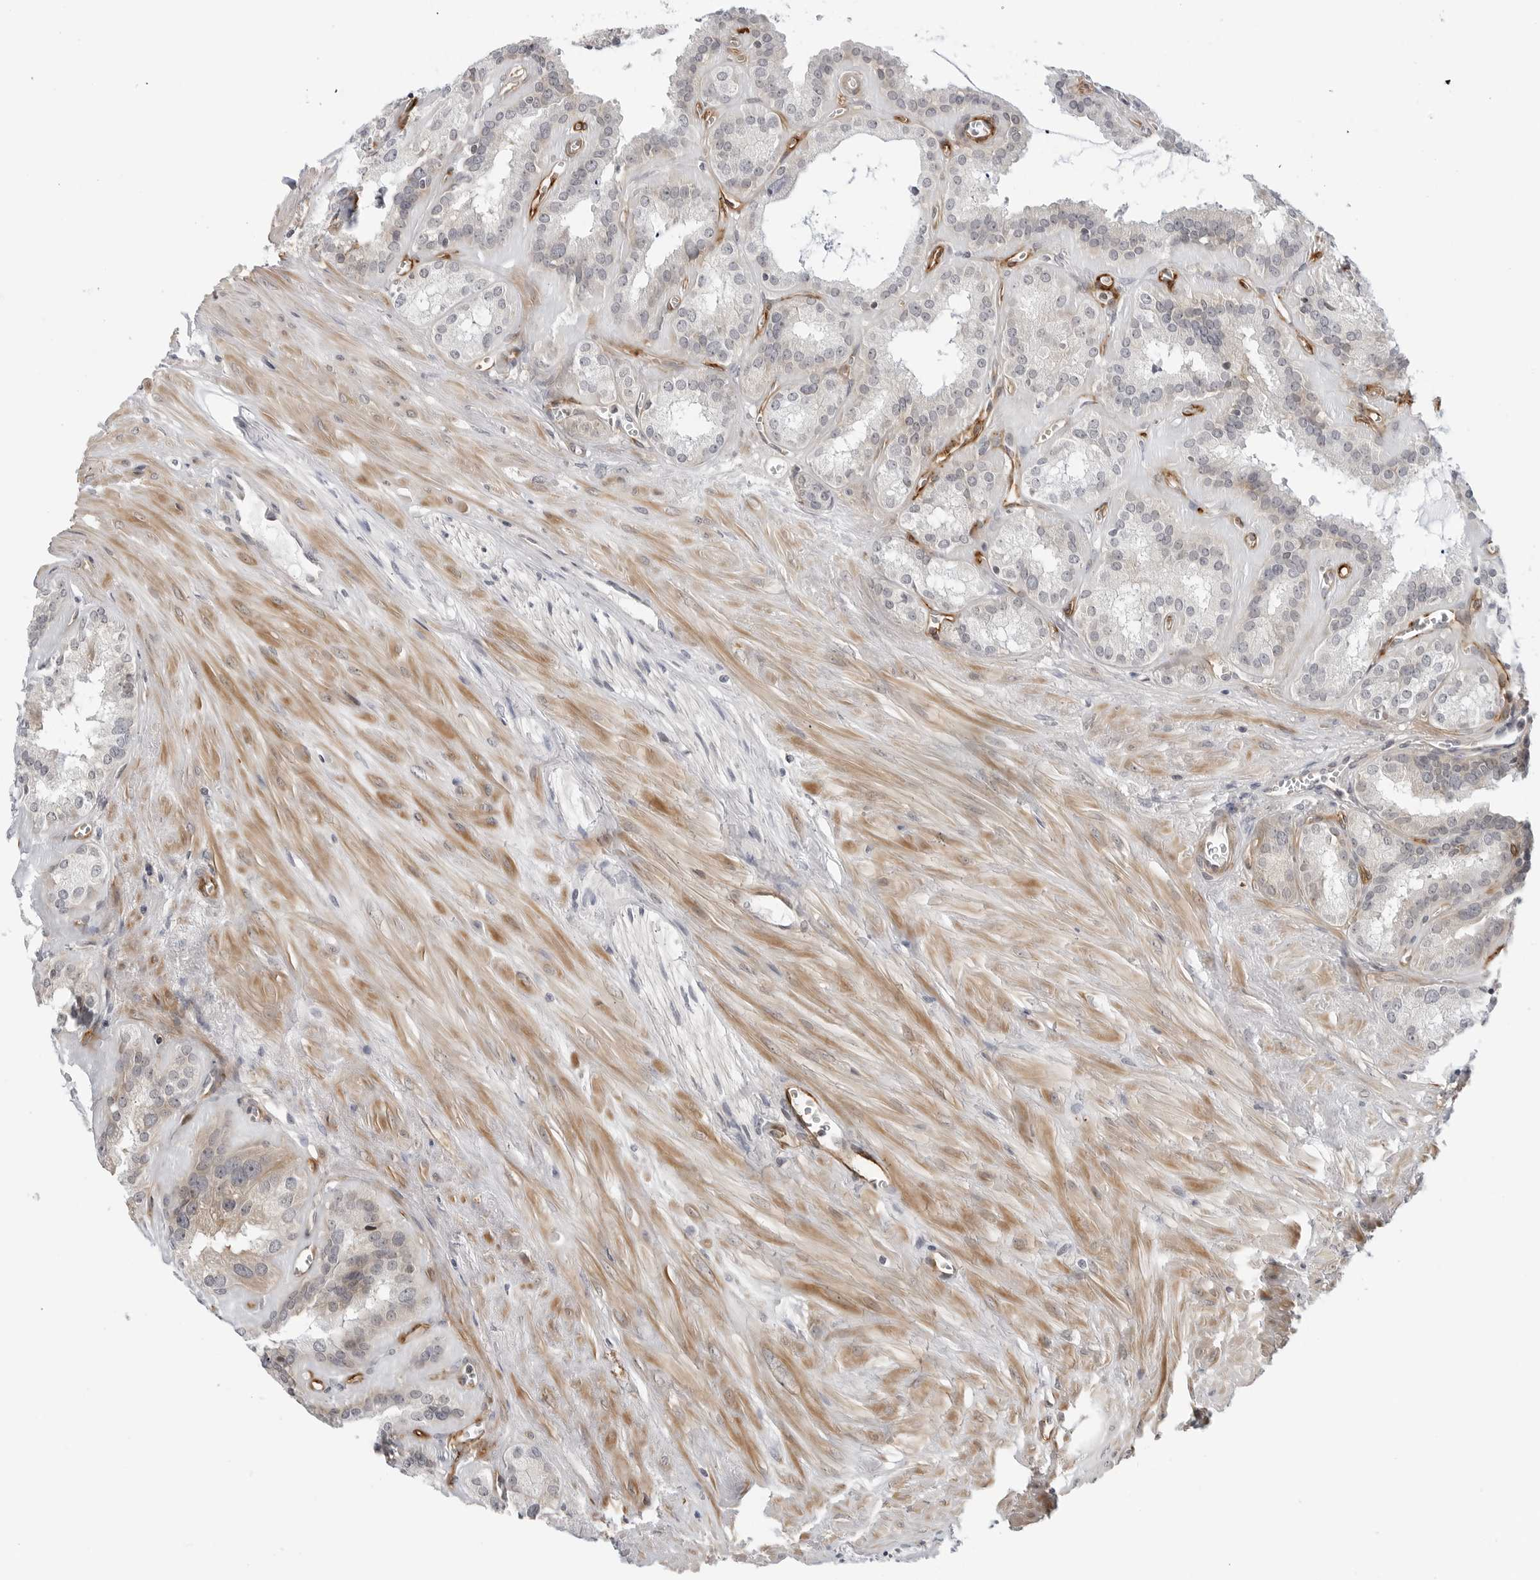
{"staining": {"intensity": "negative", "quantity": "none", "location": "none"}, "tissue": "seminal vesicle", "cell_type": "Glandular cells", "image_type": "normal", "snomed": [{"axis": "morphology", "description": "Normal tissue, NOS"}, {"axis": "topography", "description": "Prostate"}, {"axis": "topography", "description": "Seminal veicle"}], "caption": "Immunohistochemical staining of unremarkable human seminal vesicle shows no significant staining in glandular cells.", "gene": "STXBP3", "patient": {"sex": "male", "age": 59}}